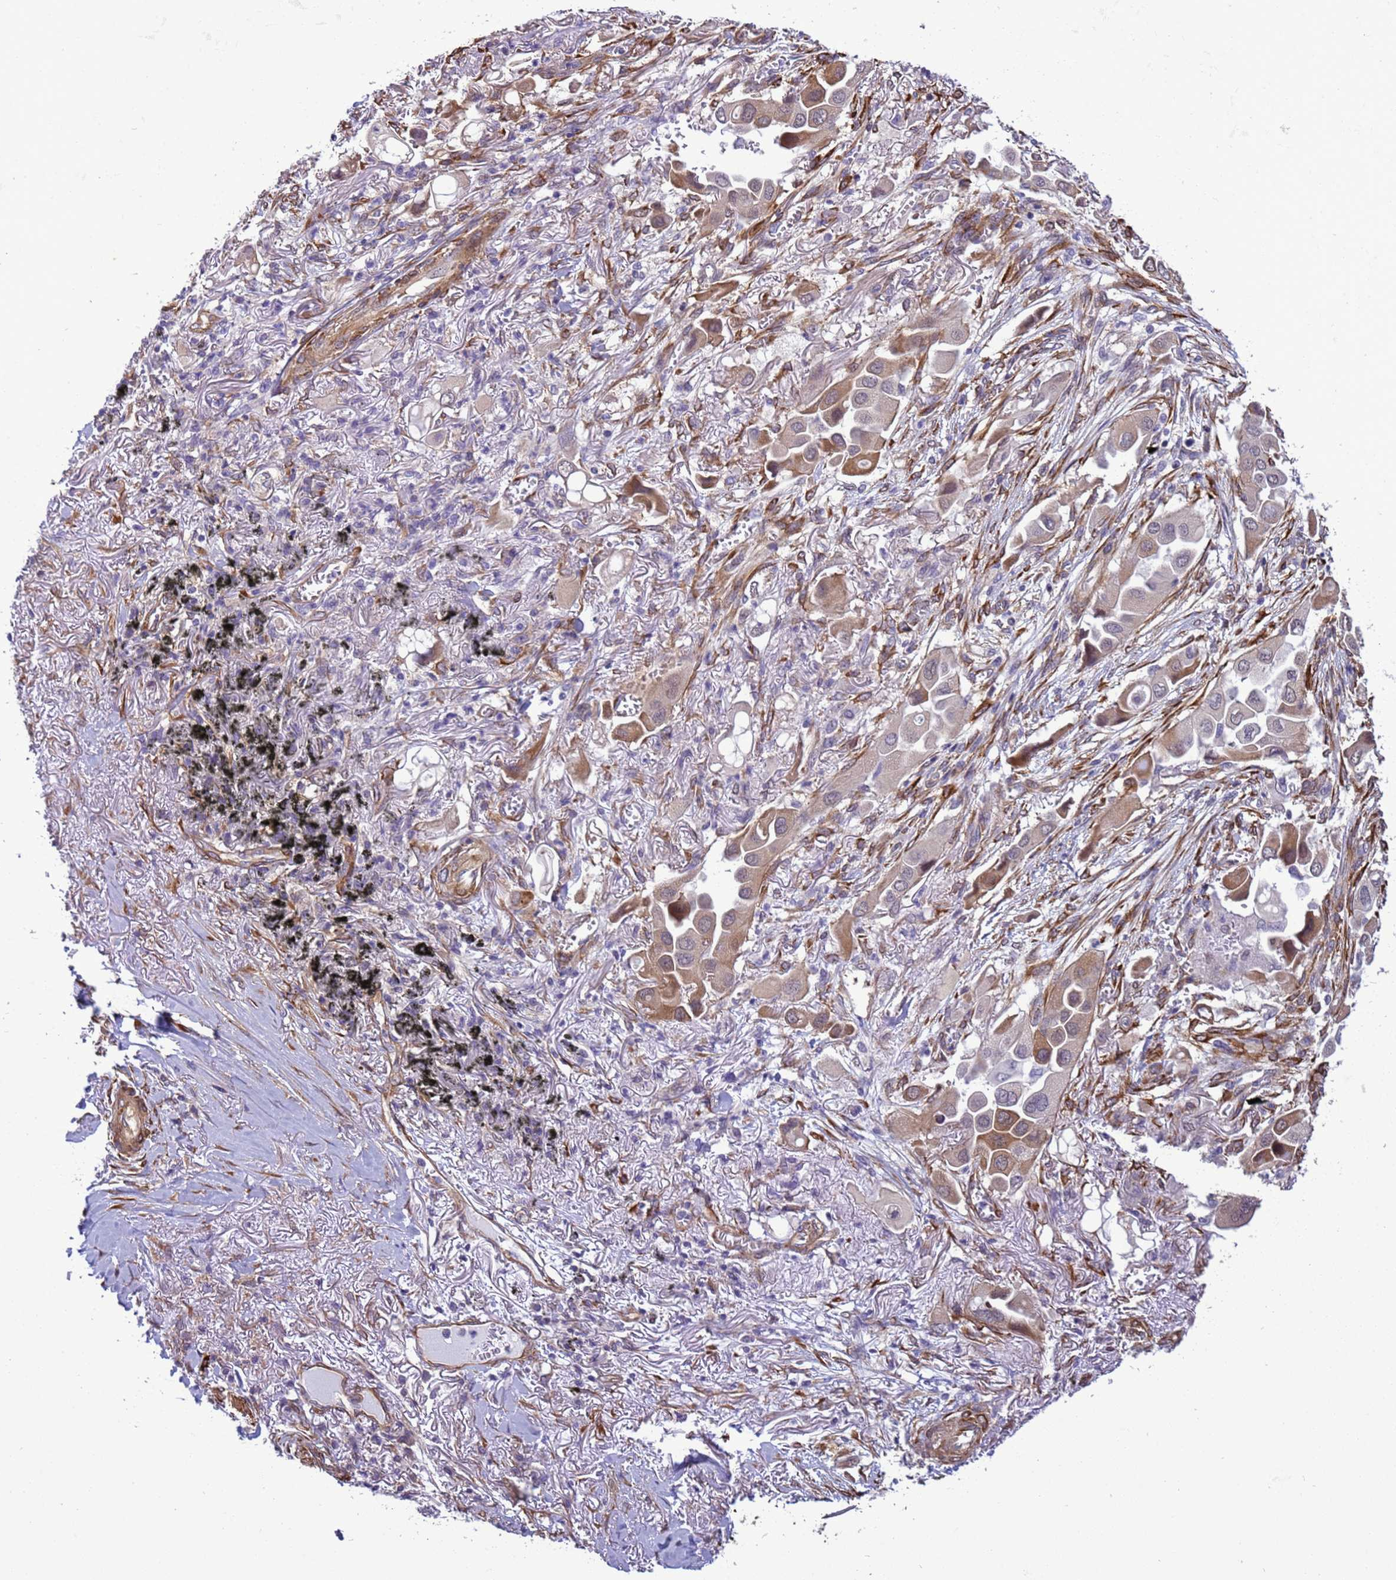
{"staining": {"intensity": "moderate", "quantity": "<25%", "location": "cytoplasmic/membranous"}, "tissue": "lung cancer", "cell_type": "Tumor cells", "image_type": "cancer", "snomed": [{"axis": "morphology", "description": "Adenocarcinoma, NOS"}, {"axis": "topography", "description": "Lung"}], "caption": "Immunohistochemistry (IHC) of lung adenocarcinoma shows low levels of moderate cytoplasmic/membranous staining in about <25% of tumor cells. Using DAB (3,3'-diaminobenzidine) (brown) and hematoxylin (blue) stains, captured at high magnification using brightfield microscopy.", "gene": "ITGB4", "patient": {"sex": "female", "age": 76}}